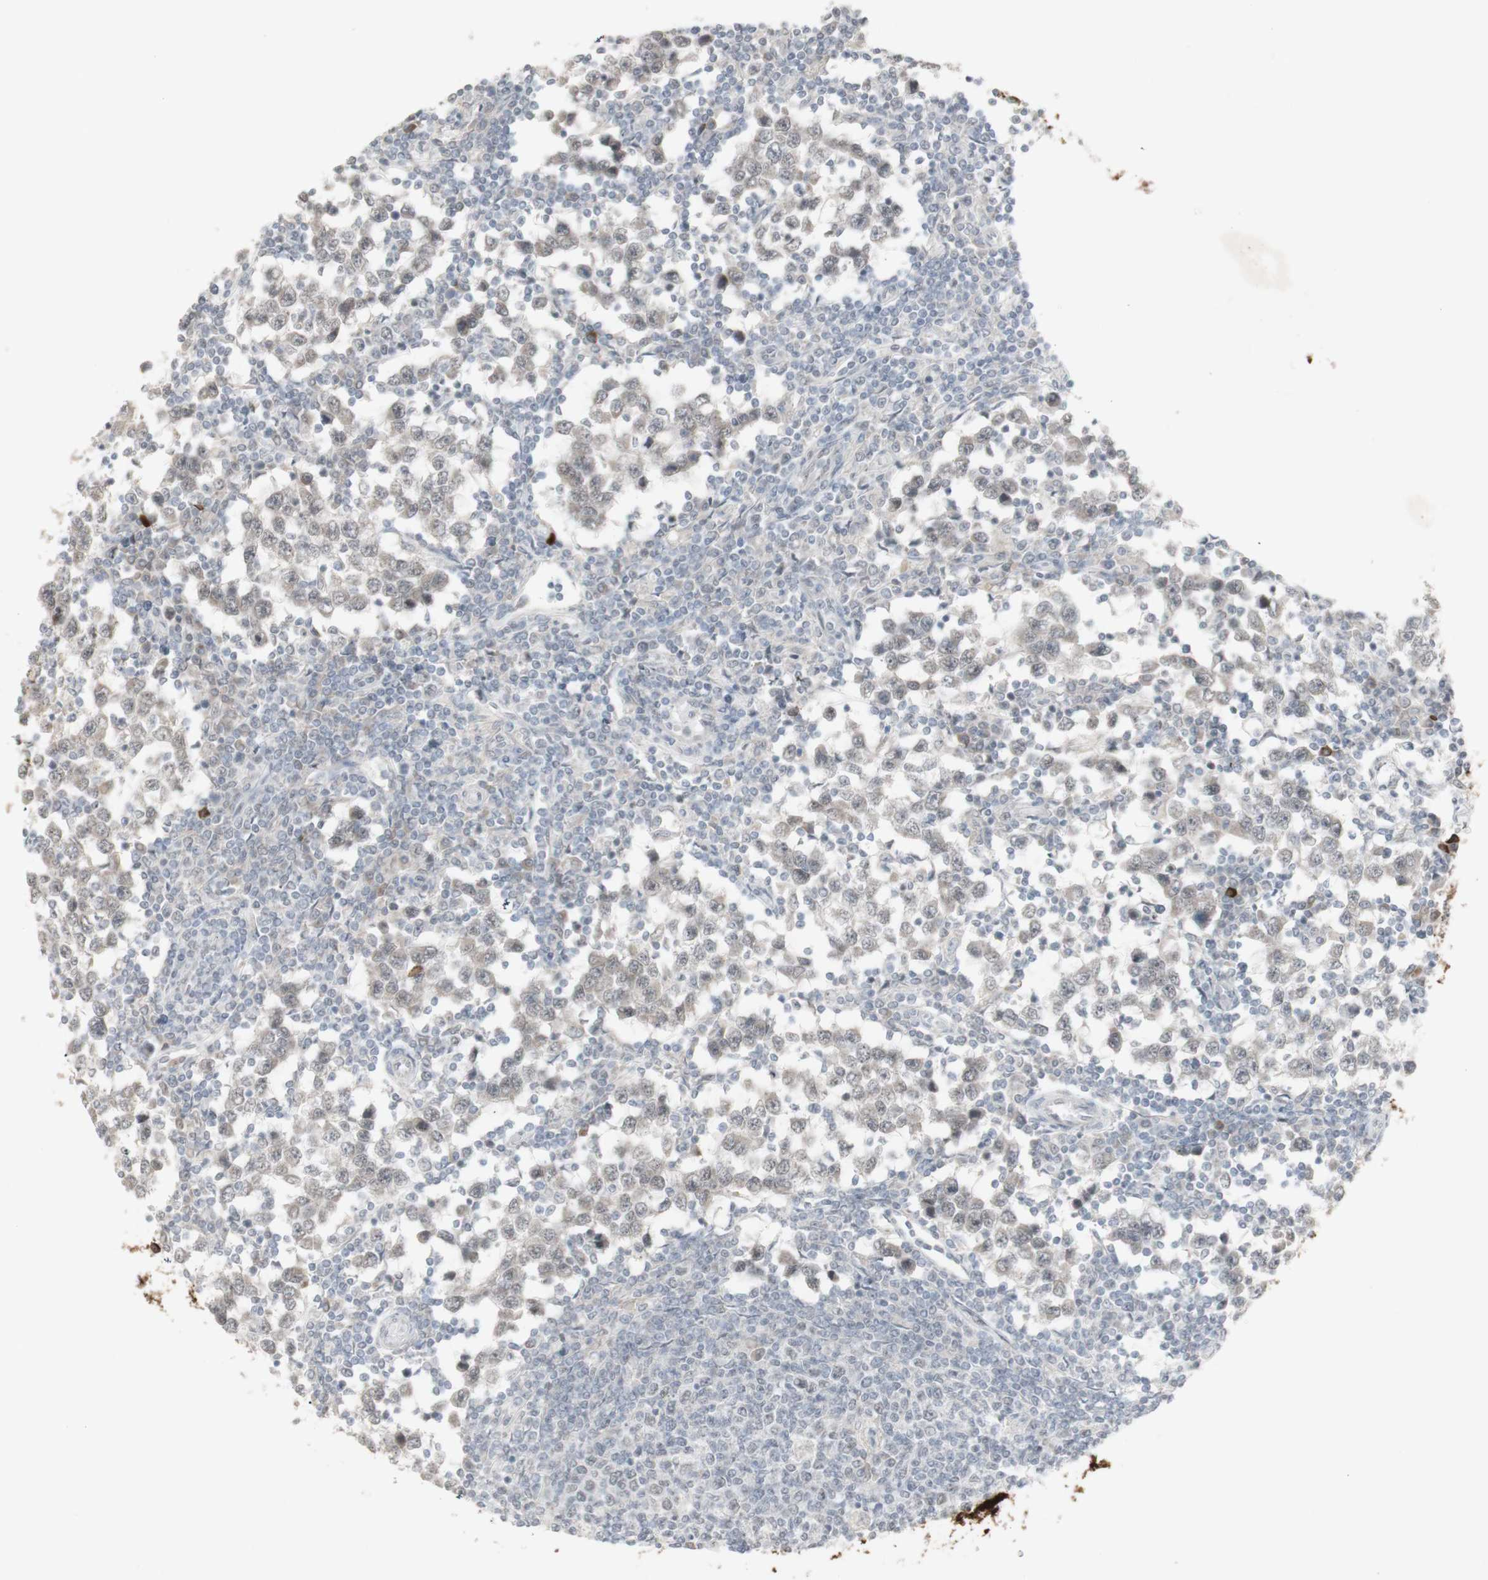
{"staining": {"intensity": "negative", "quantity": "none", "location": "none"}, "tissue": "testis cancer", "cell_type": "Tumor cells", "image_type": "cancer", "snomed": [{"axis": "morphology", "description": "Seminoma, NOS"}, {"axis": "topography", "description": "Testis"}], "caption": "Tumor cells are negative for protein expression in human seminoma (testis).", "gene": "C1orf116", "patient": {"sex": "male", "age": 65}}